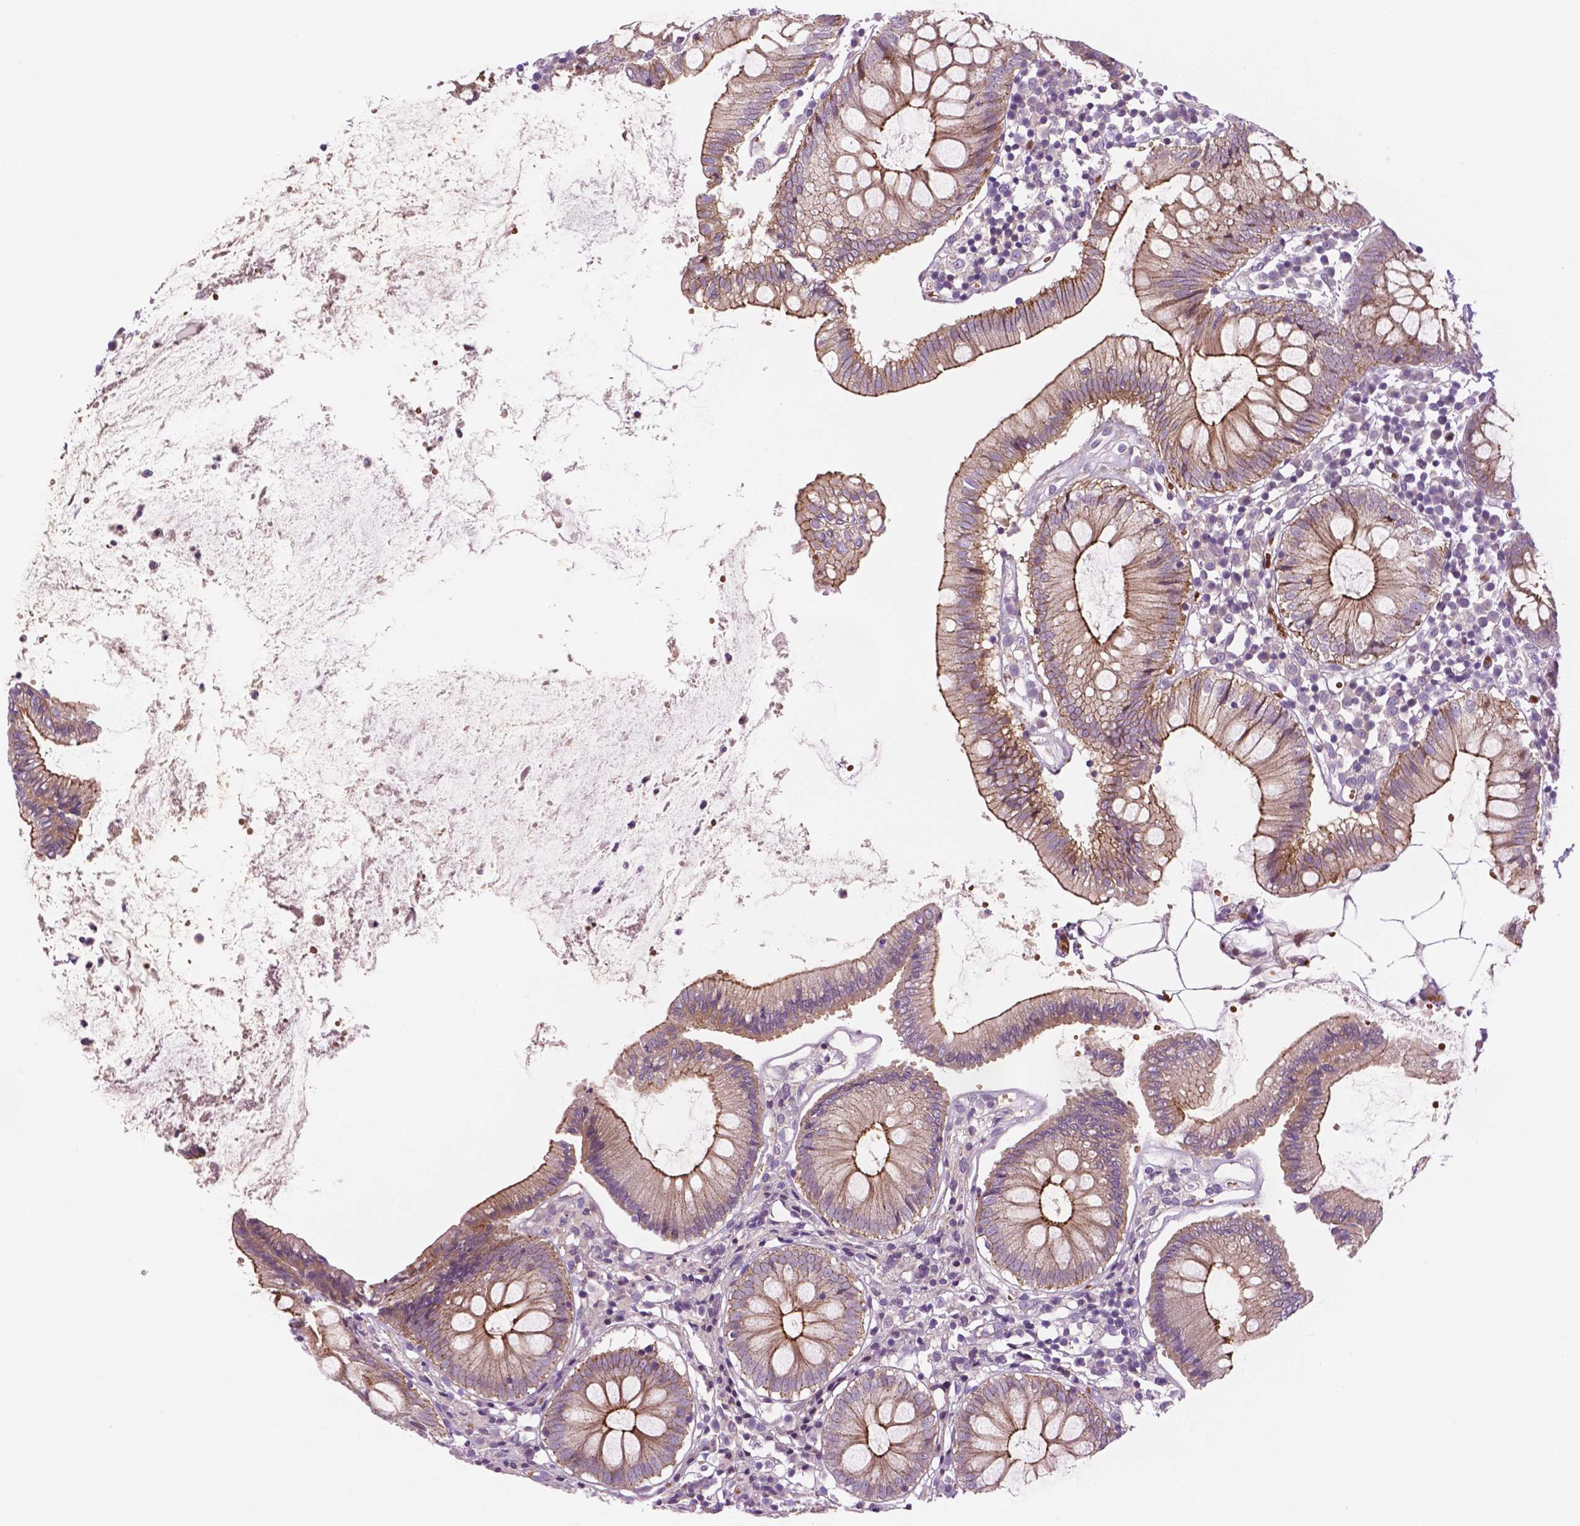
{"staining": {"intensity": "negative", "quantity": "none", "location": "none"}, "tissue": "colon", "cell_type": "Endothelial cells", "image_type": "normal", "snomed": [{"axis": "morphology", "description": "Normal tissue, NOS"}, {"axis": "morphology", "description": "Adenocarcinoma, NOS"}, {"axis": "topography", "description": "Colon"}], "caption": "A histopathology image of colon stained for a protein exhibits no brown staining in endothelial cells. (DAB (3,3'-diaminobenzidine) immunohistochemistry visualized using brightfield microscopy, high magnification).", "gene": "RND3", "patient": {"sex": "male", "age": 83}}